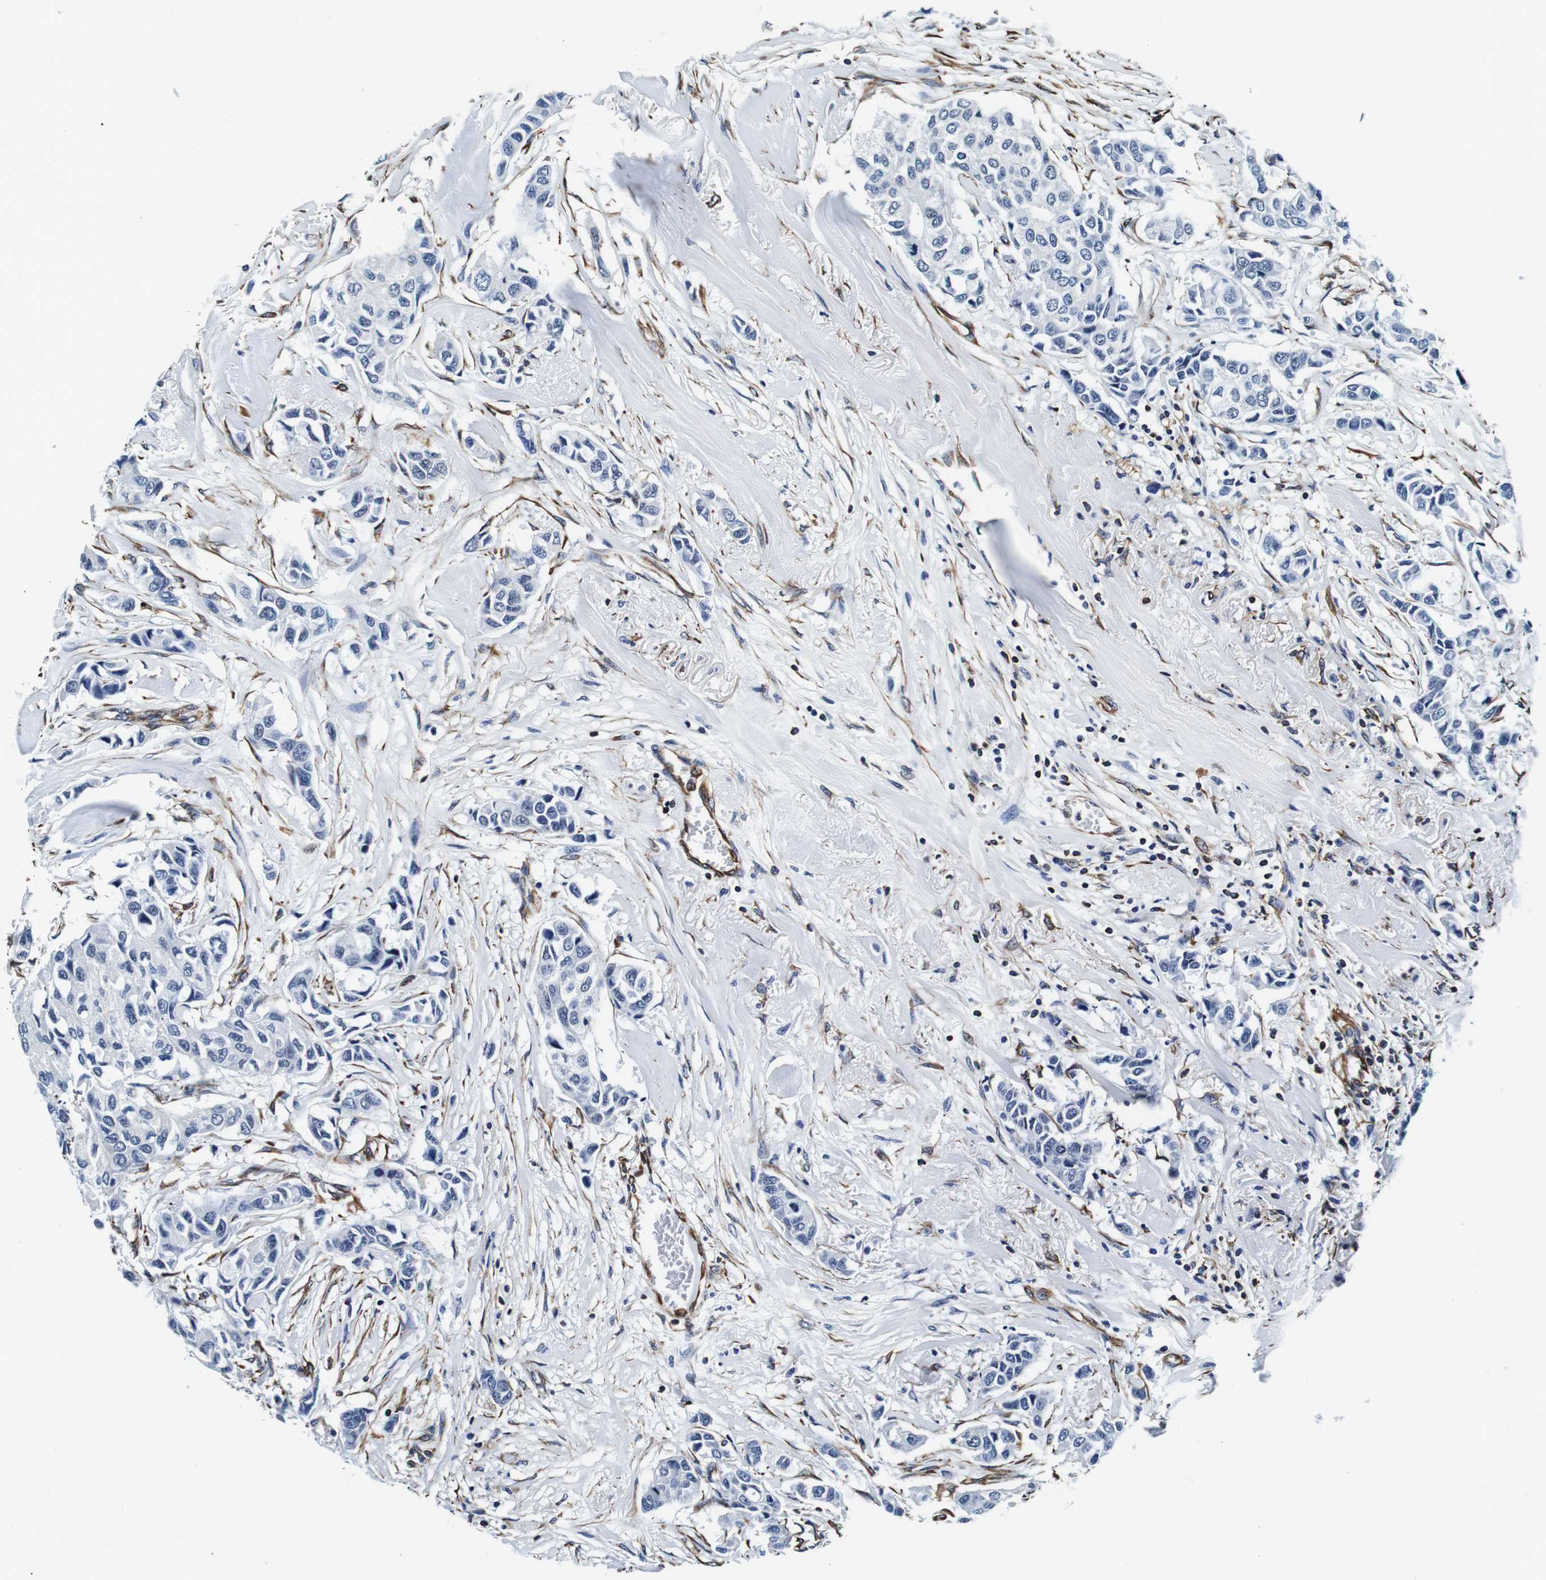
{"staining": {"intensity": "negative", "quantity": "none", "location": "none"}, "tissue": "breast cancer", "cell_type": "Tumor cells", "image_type": "cancer", "snomed": [{"axis": "morphology", "description": "Duct carcinoma"}, {"axis": "topography", "description": "Breast"}], "caption": "Immunohistochemistry micrograph of neoplastic tissue: human breast cancer stained with DAB displays no significant protein expression in tumor cells.", "gene": "GJE1", "patient": {"sex": "female", "age": 80}}